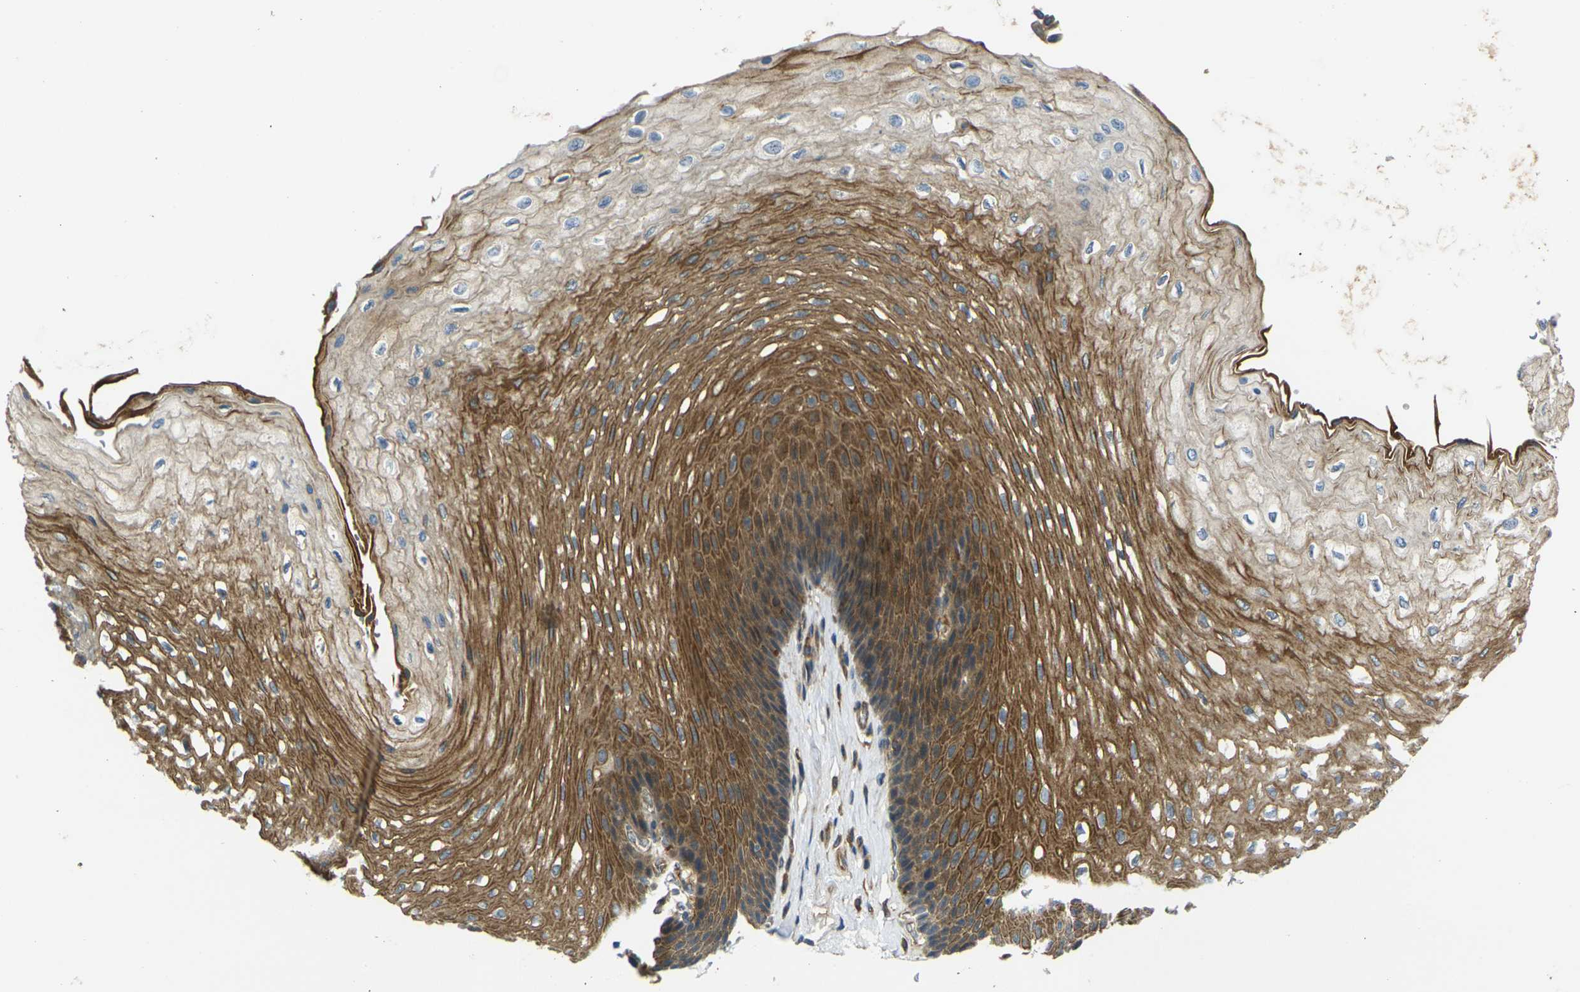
{"staining": {"intensity": "moderate", "quantity": ">75%", "location": "cytoplasmic/membranous"}, "tissue": "esophagus", "cell_type": "Squamous epithelial cells", "image_type": "normal", "snomed": [{"axis": "morphology", "description": "Normal tissue, NOS"}, {"axis": "topography", "description": "Esophagus"}], "caption": "Immunohistochemistry (DAB (3,3'-diaminobenzidine)) staining of normal human esophagus demonstrates moderate cytoplasmic/membranous protein positivity in about >75% of squamous epithelial cells.", "gene": "FZD1", "patient": {"sex": "female", "age": 72}}